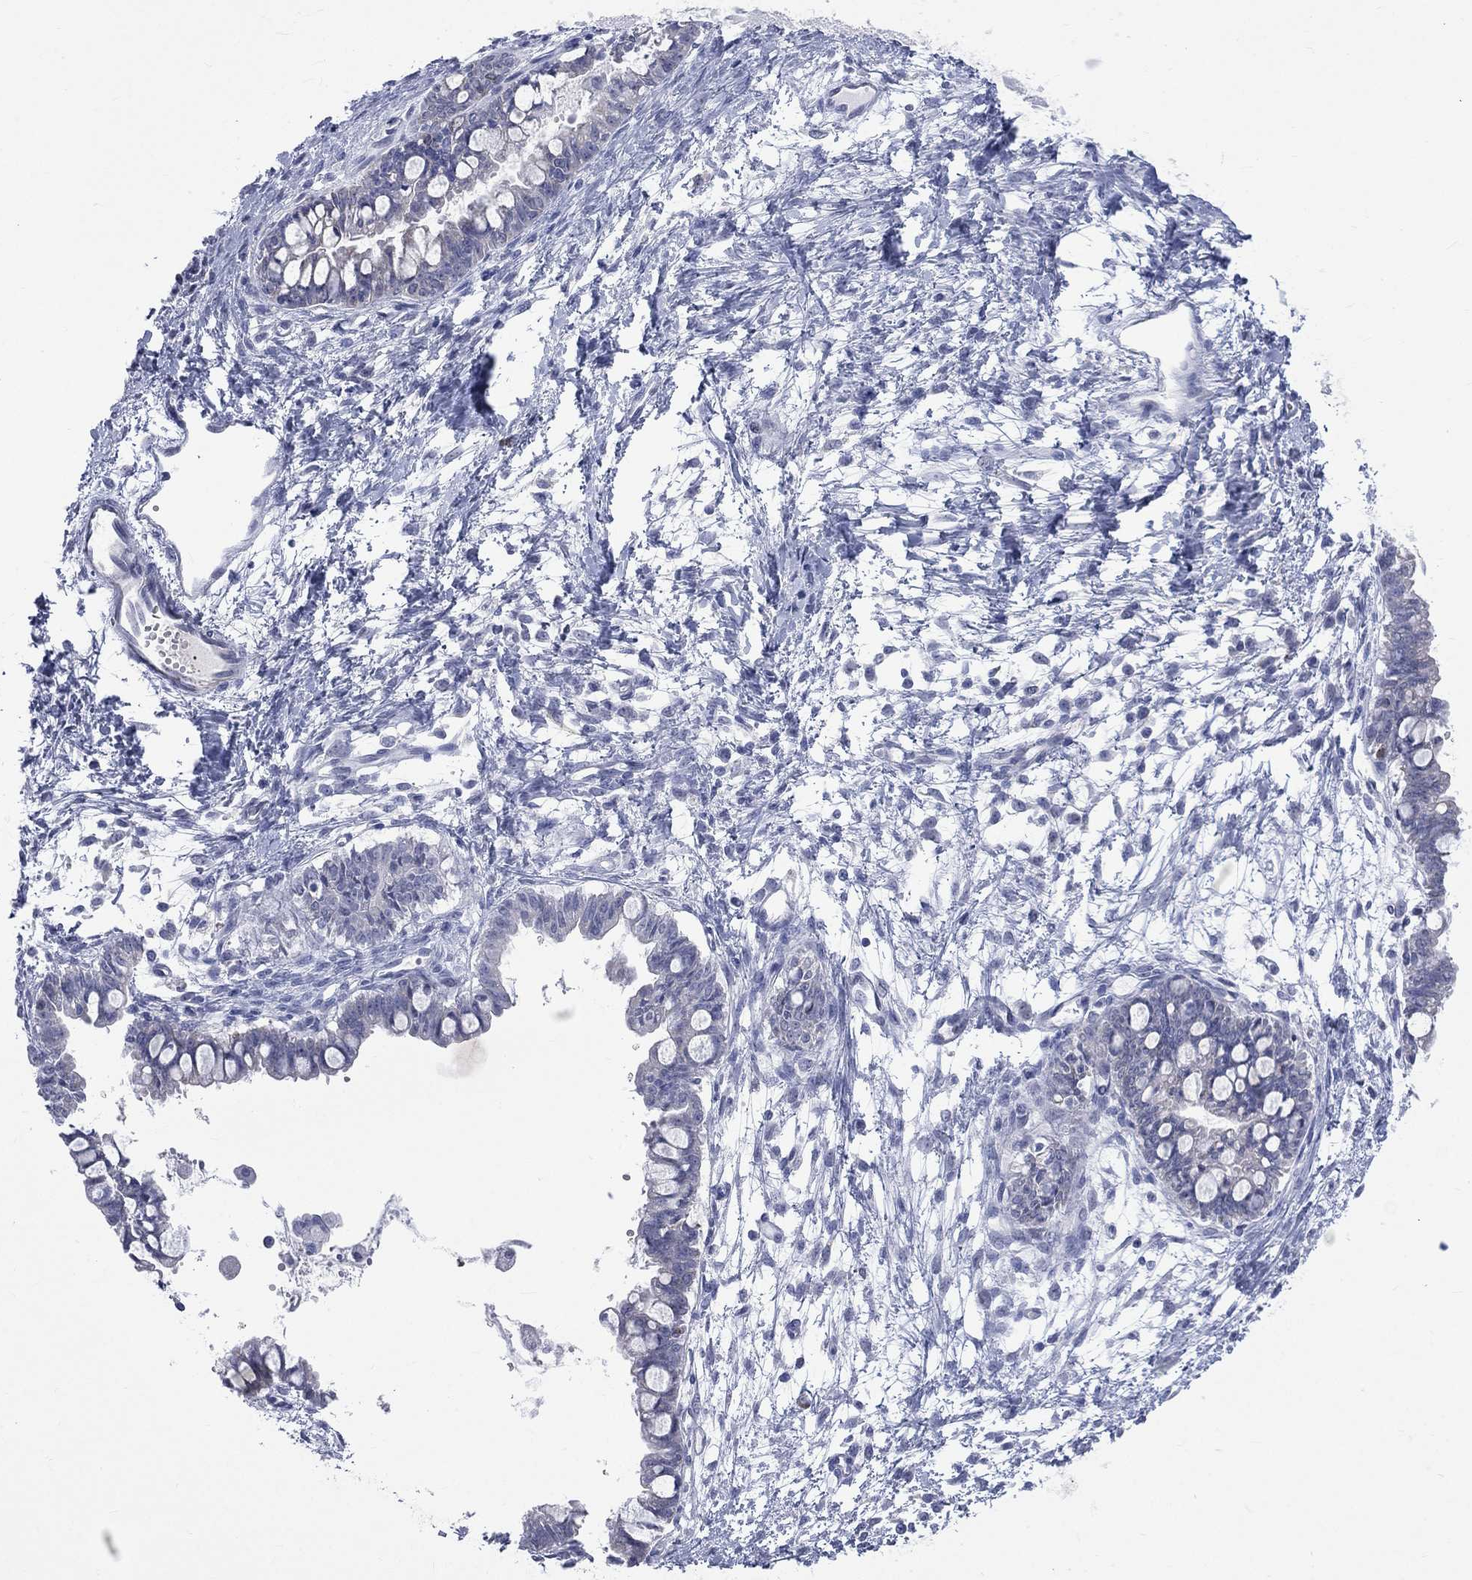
{"staining": {"intensity": "negative", "quantity": "none", "location": "none"}, "tissue": "ovarian cancer", "cell_type": "Tumor cells", "image_type": "cancer", "snomed": [{"axis": "morphology", "description": "Cystadenocarcinoma, mucinous, NOS"}, {"axis": "topography", "description": "Ovary"}], "caption": "DAB immunohistochemical staining of human ovarian mucinous cystadenocarcinoma demonstrates no significant staining in tumor cells.", "gene": "AKAP3", "patient": {"sex": "female", "age": 63}}